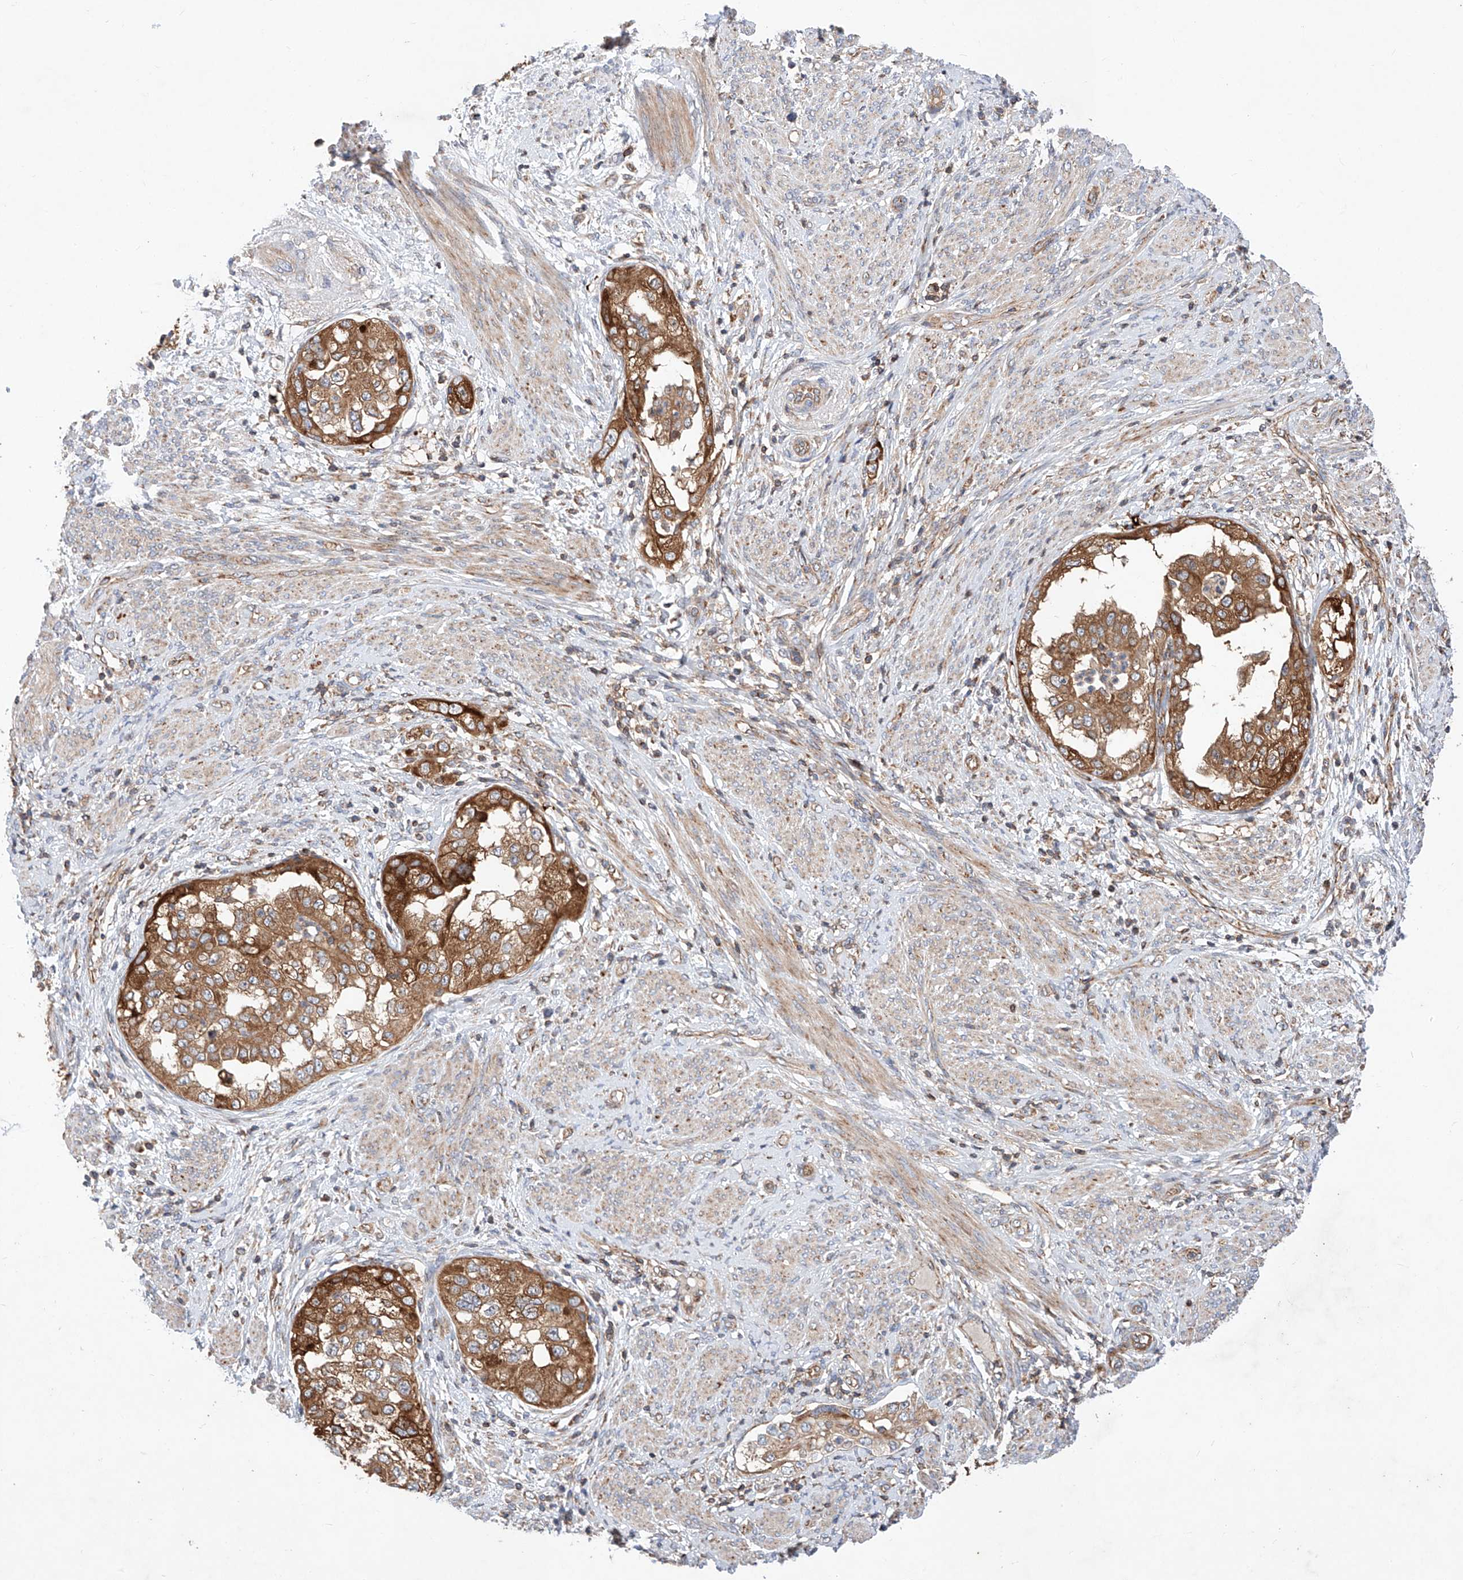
{"staining": {"intensity": "moderate", "quantity": ">75%", "location": "cytoplasmic/membranous"}, "tissue": "endometrial cancer", "cell_type": "Tumor cells", "image_type": "cancer", "snomed": [{"axis": "morphology", "description": "Adenocarcinoma, NOS"}, {"axis": "topography", "description": "Endometrium"}], "caption": "This histopathology image exhibits IHC staining of endometrial cancer, with medium moderate cytoplasmic/membranous positivity in about >75% of tumor cells.", "gene": "NR1D1", "patient": {"sex": "female", "age": 85}}